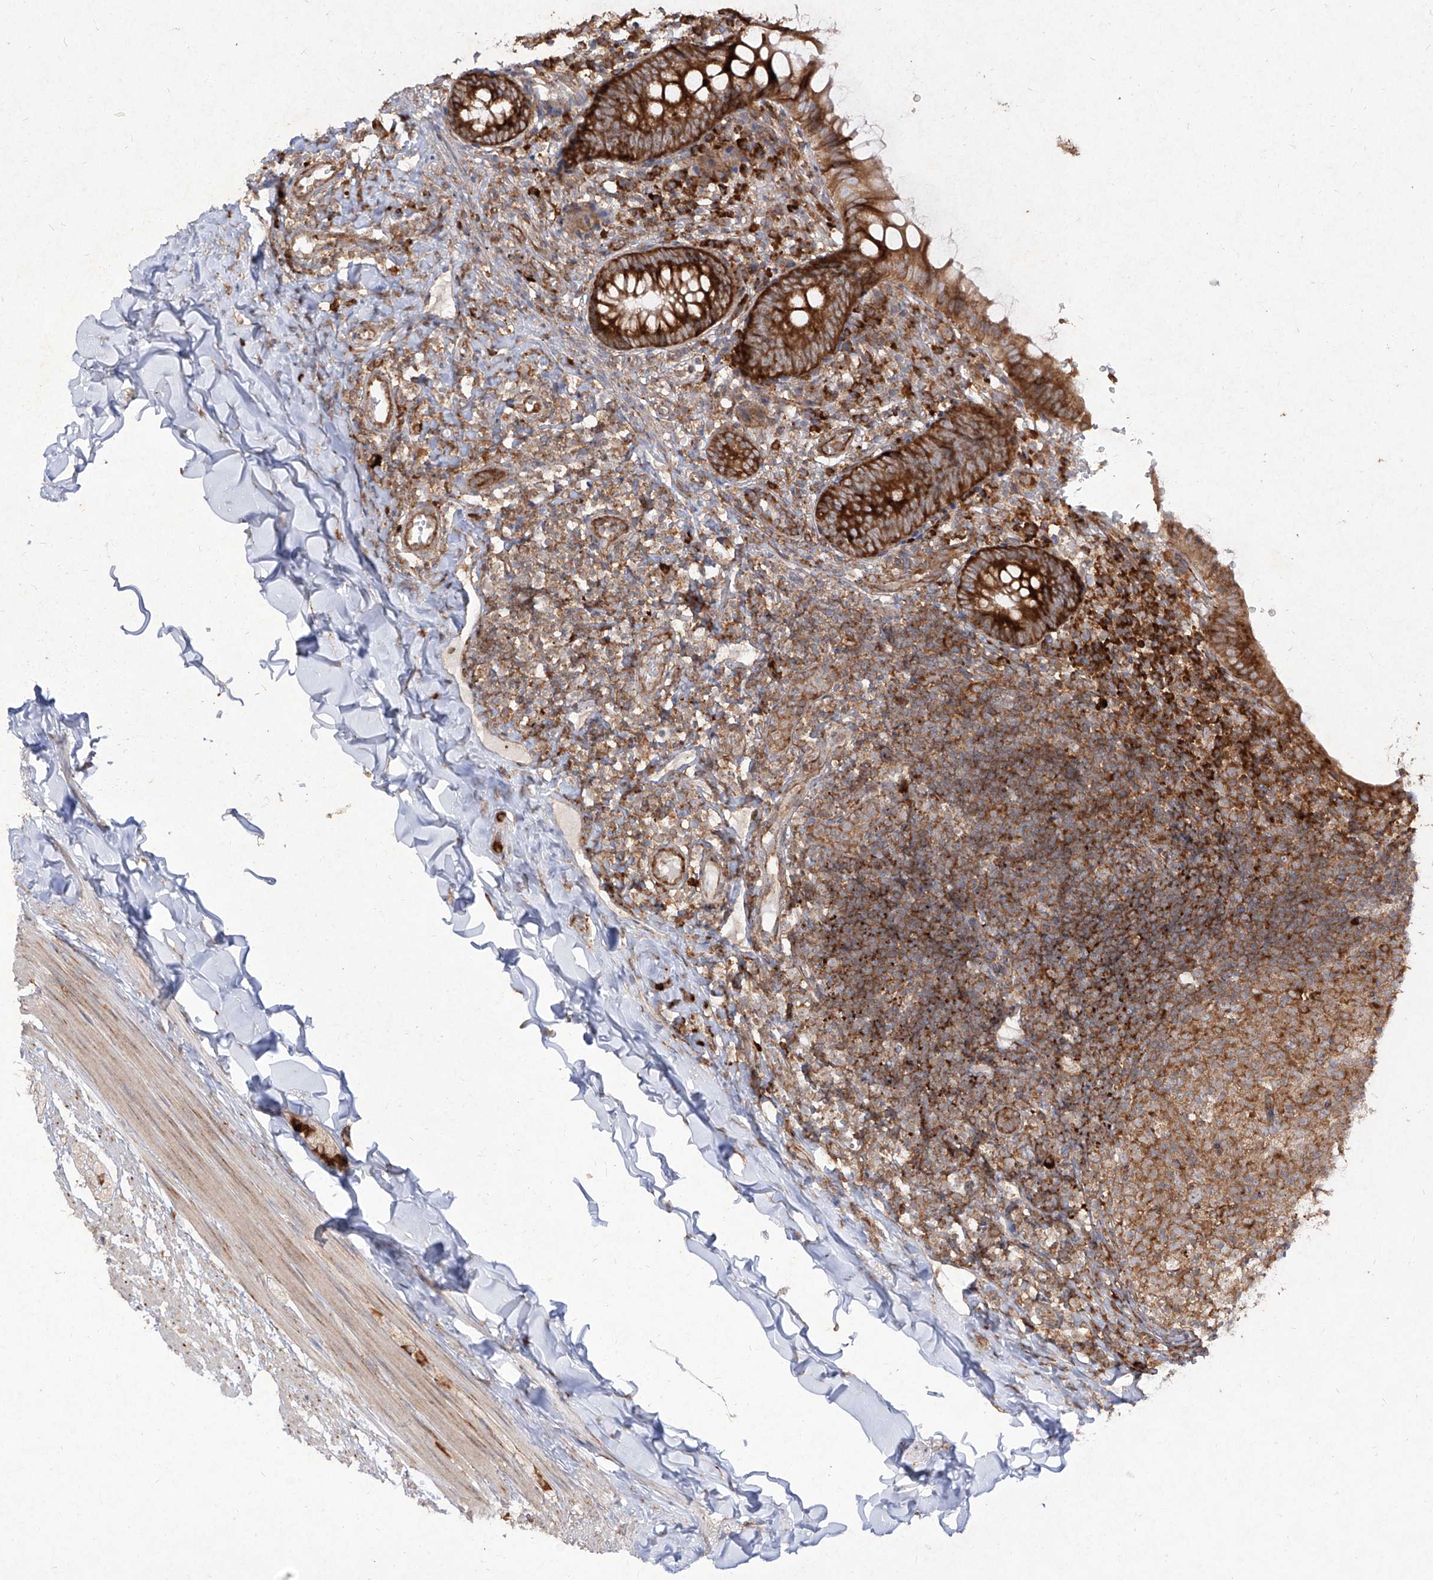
{"staining": {"intensity": "strong", "quantity": ">75%", "location": "cytoplasmic/membranous"}, "tissue": "appendix", "cell_type": "Glandular cells", "image_type": "normal", "snomed": [{"axis": "morphology", "description": "Normal tissue, NOS"}, {"axis": "topography", "description": "Appendix"}], "caption": "DAB (3,3'-diaminobenzidine) immunohistochemical staining of benign human appendix shows strong cytoplasmic/membranous protein expression in approximately >75% of glandular cells.", "gene": "RPS25", "patient": {"sex": "male", "age": 8}}